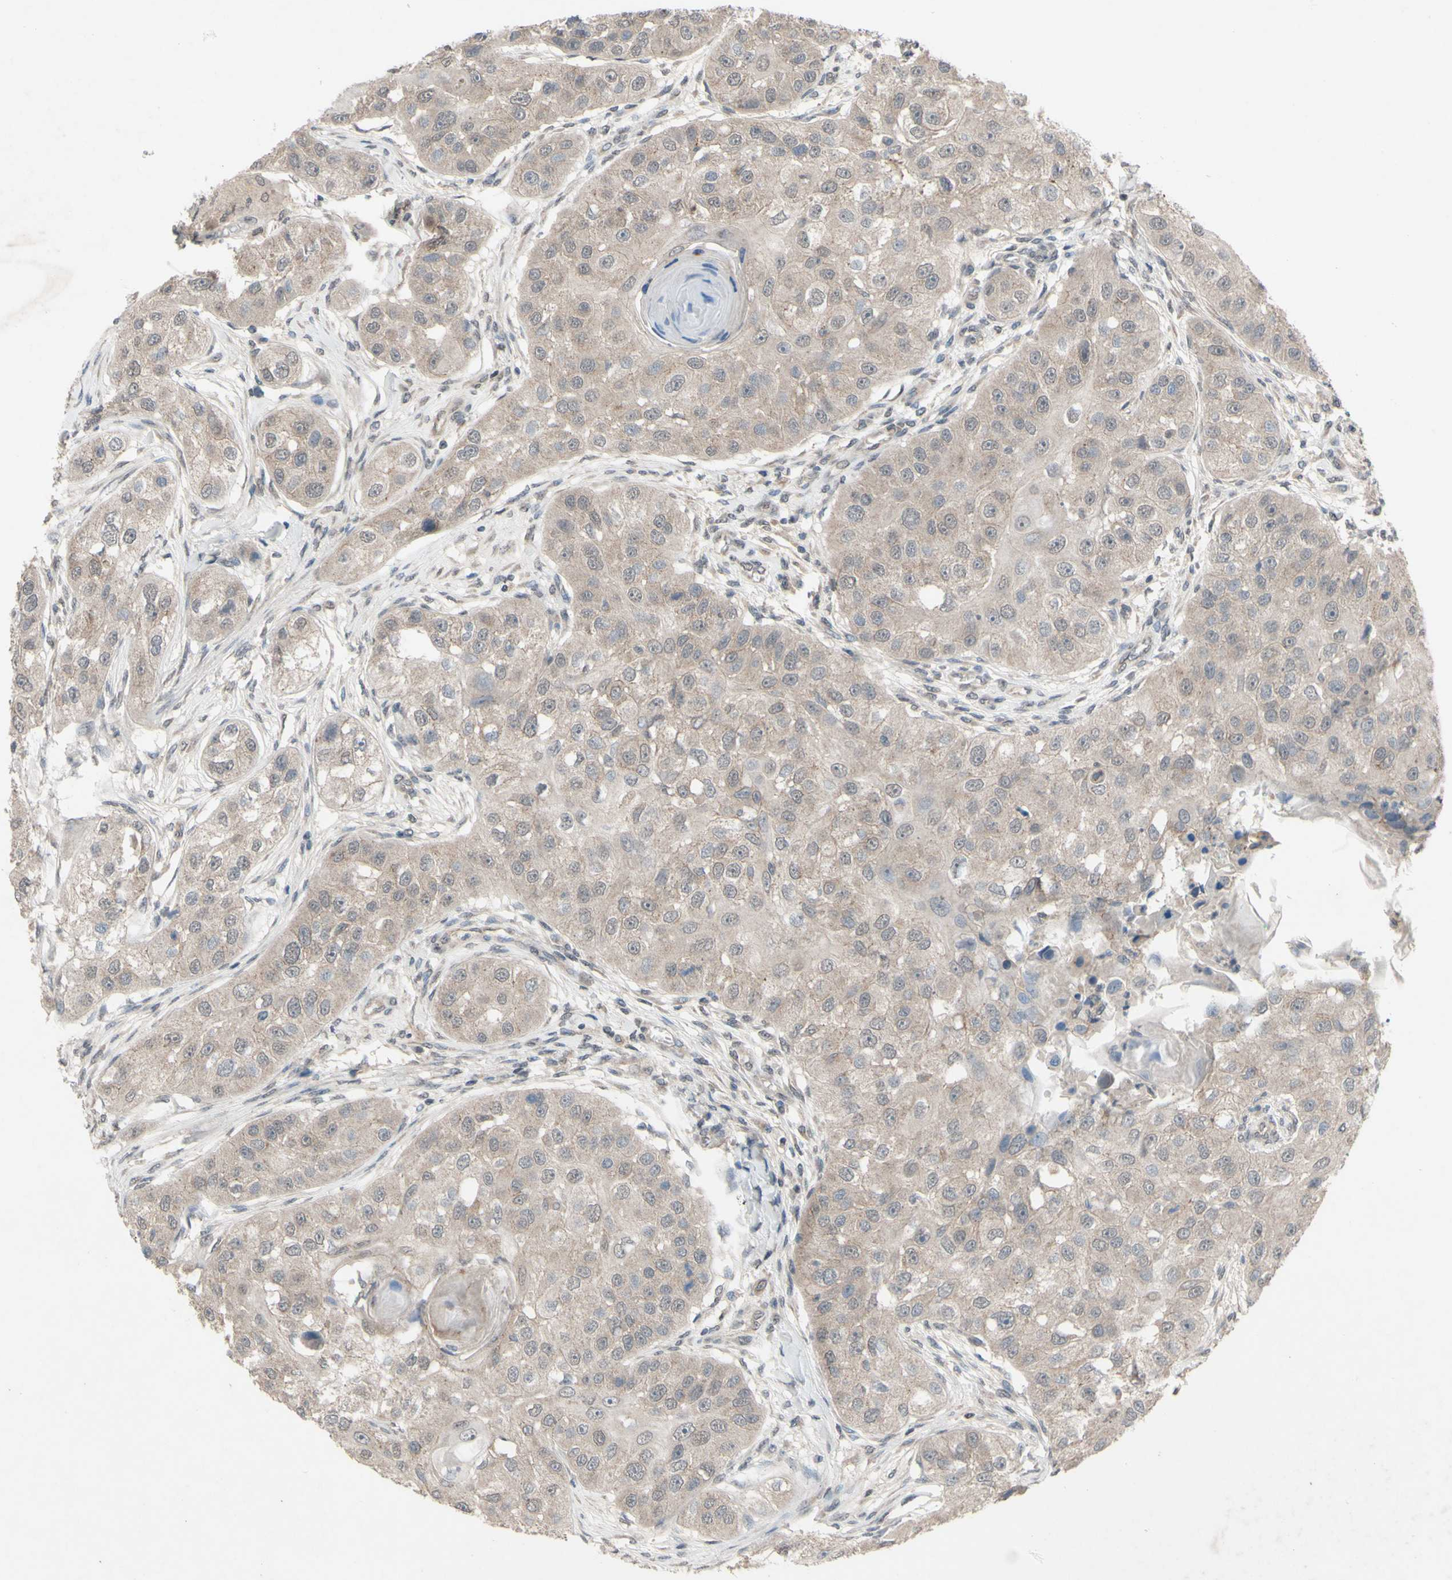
{"staining": {"intensity": "weak", "quantity": ">75%", "location": "cytoplasmic/membranous"}, "tissue": "head and neck cancer", "cell_type": "Tumor cells", "image_type": "cancer", "snomed": [{"axis": "morphology", "description": "Normal tissue, NOS"}, {"axis": "morphology", "description": "Squamous cell carcinoma, NOS"}, {"axis": "topography", "description": "Skeletal muscle"}, {"axis": "topography", "description": "Head-Neck"}], "caption": "Head and neck cancer was stained to show a protein in brown. There is low levels of weak cytoplasmic/membranous positivity in approximately >75% of tumor cells. The staining is performed using DAB (3,3'-diaminobenzidine) brown chromogen to label protein expression. The nuclei are counter-stained blue using hematoxylin.", "gene": "CDCP1", "patient": {"sex": "male", "age": 51}}